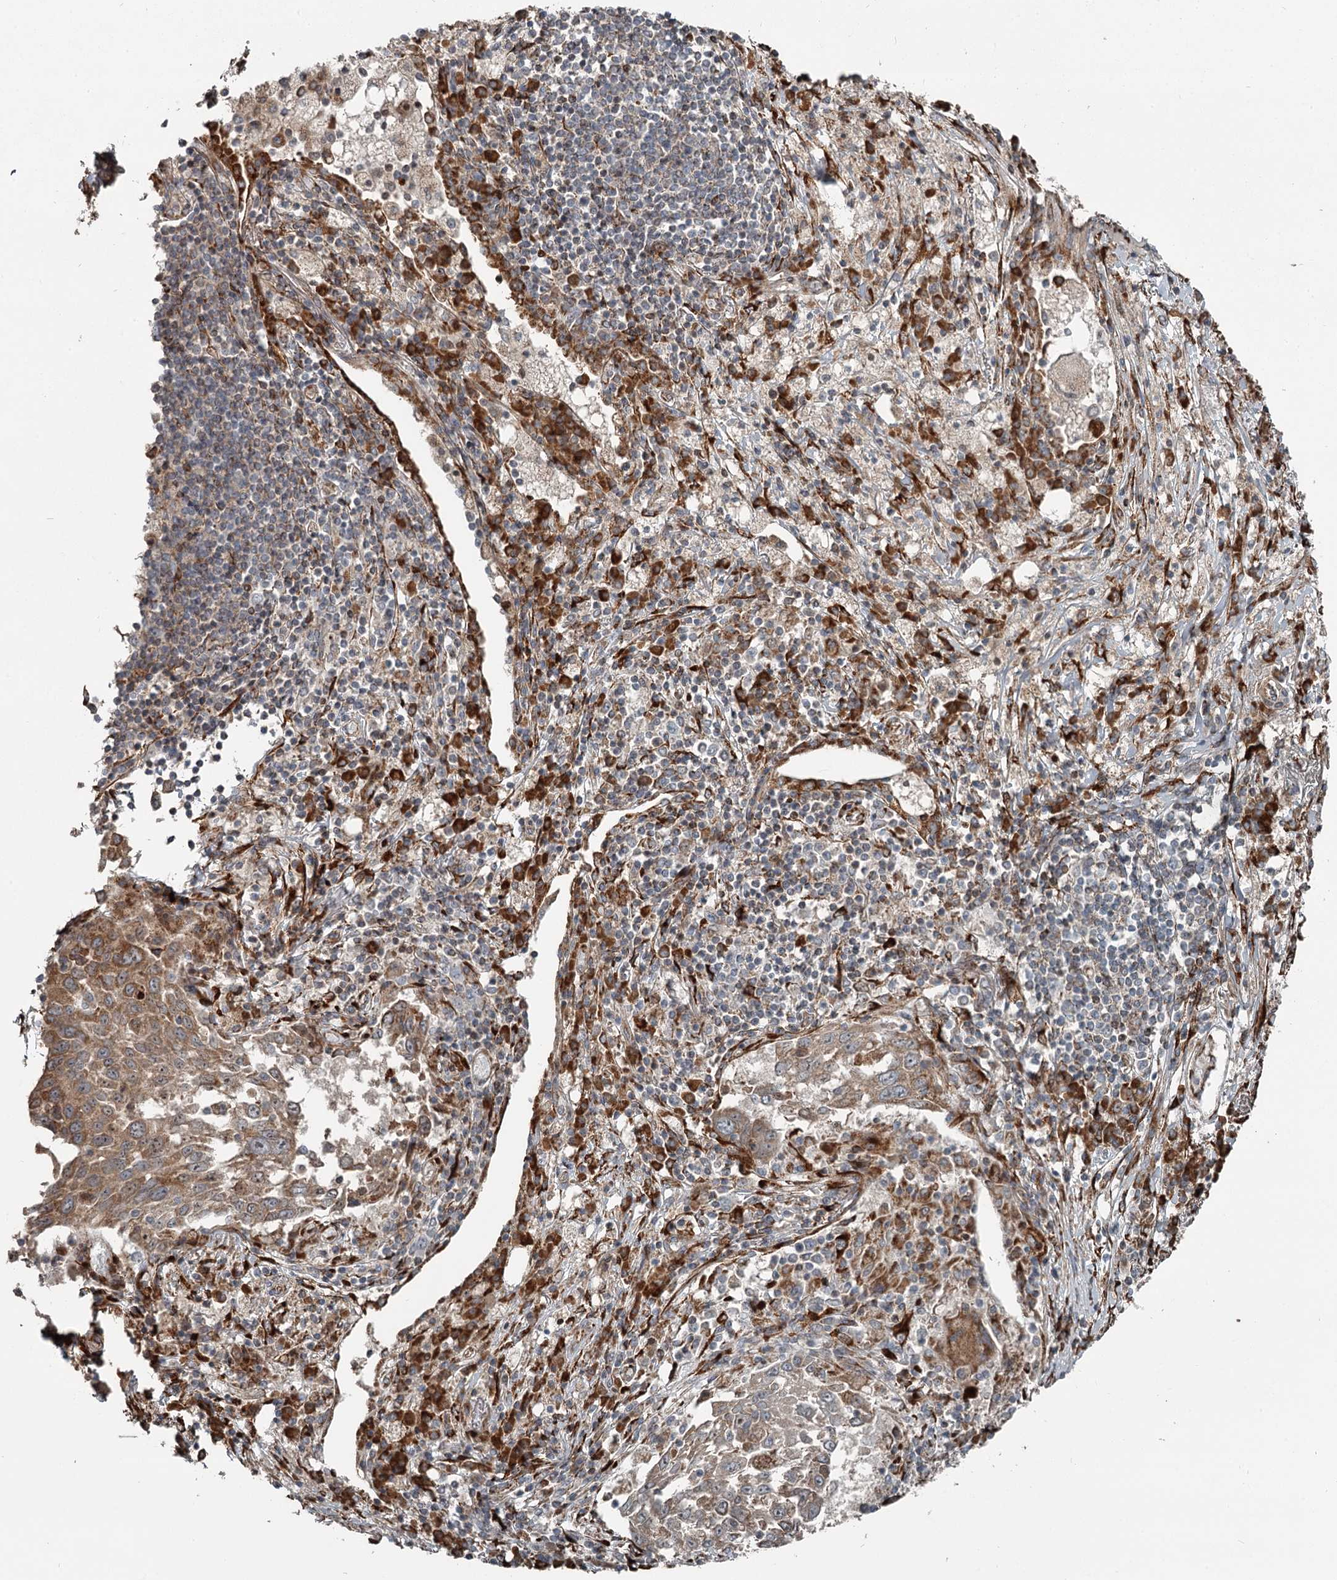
{"staining": {"intensity": "moderate", "quantity": "25%-75%", "location": "cytoplasmic/membranous"}, "tissue": "lung cancer", "cell_type": "Tumor cells", "image_type": "cancer", "snomed": [{"axis": "morphology", "description": "Squamous cell carcinoma, NOS"}, {"axis": "topography", "description": "Lung"}], "caption": "Human lung squamous cell carcinoma stained with a brown dye exhibits moderate cytoplasmic/membranous positive staining in approximately 25%-75% of tumor cells.", "gene": "RASSF8", "patient": {"sex": "male", "age": 65}}